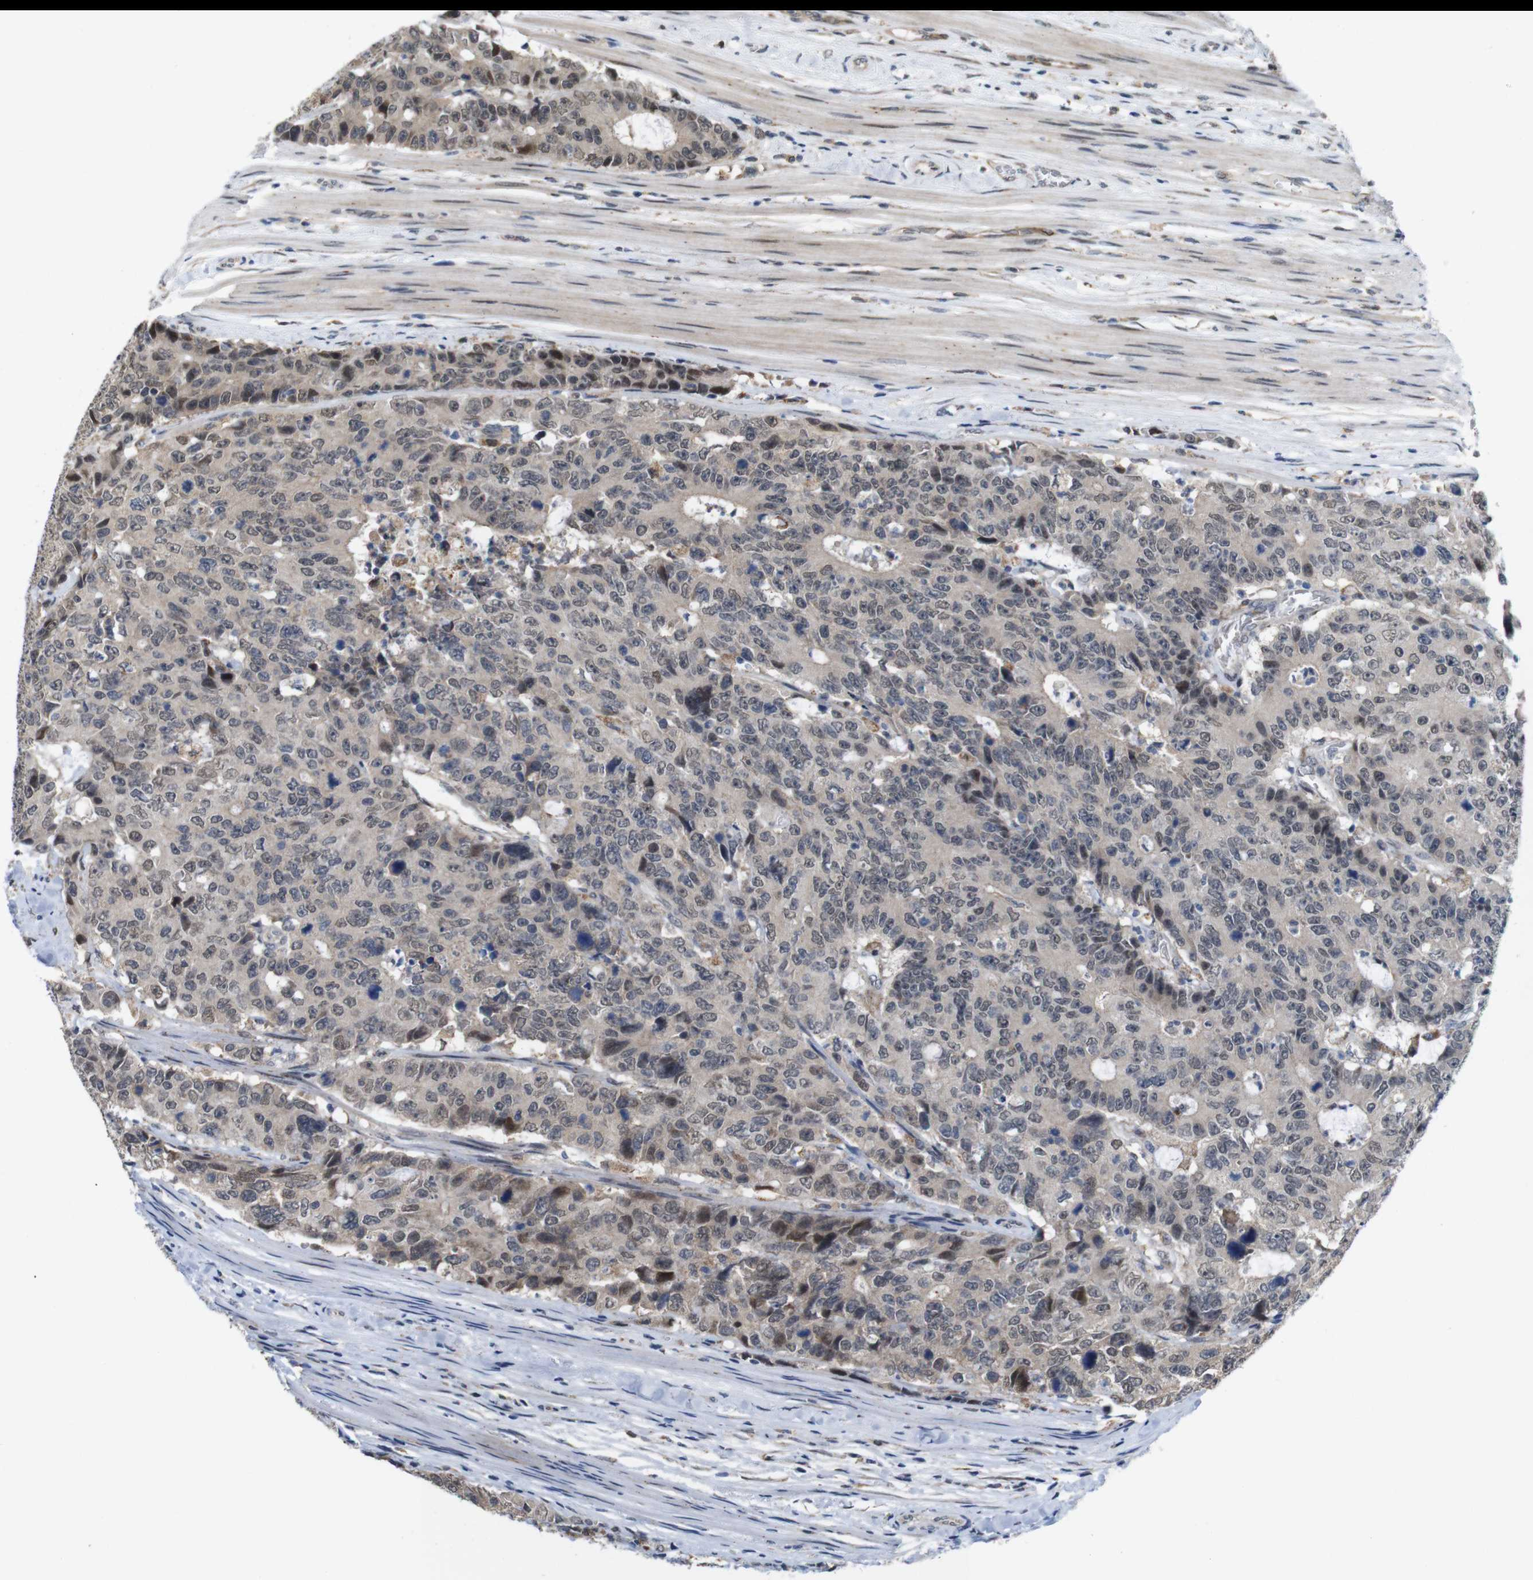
{"staining": {"intensity": "moderate", "quantity": ">75%", "location": "cytoplasmic/membranous,nuclear"}, "tissue": "colorectal cancer", "cell_type": "Tumor cells", "image_type": "cancer", "snomed": [{"axis": "morphology", "description": "Adenocarcinoma, NOS"}, {"axis": "topography", "description": "Colon"}], "caption": "Immunohistochemistry of human colorectal adenocarcinoma shows medium levels of moderate cytoplasmic/membranous and nuclear positivity in approximately >75% of tumor cells.", "gene": "PNMA8A", "patient": {"sex": "female", "age": 86}}